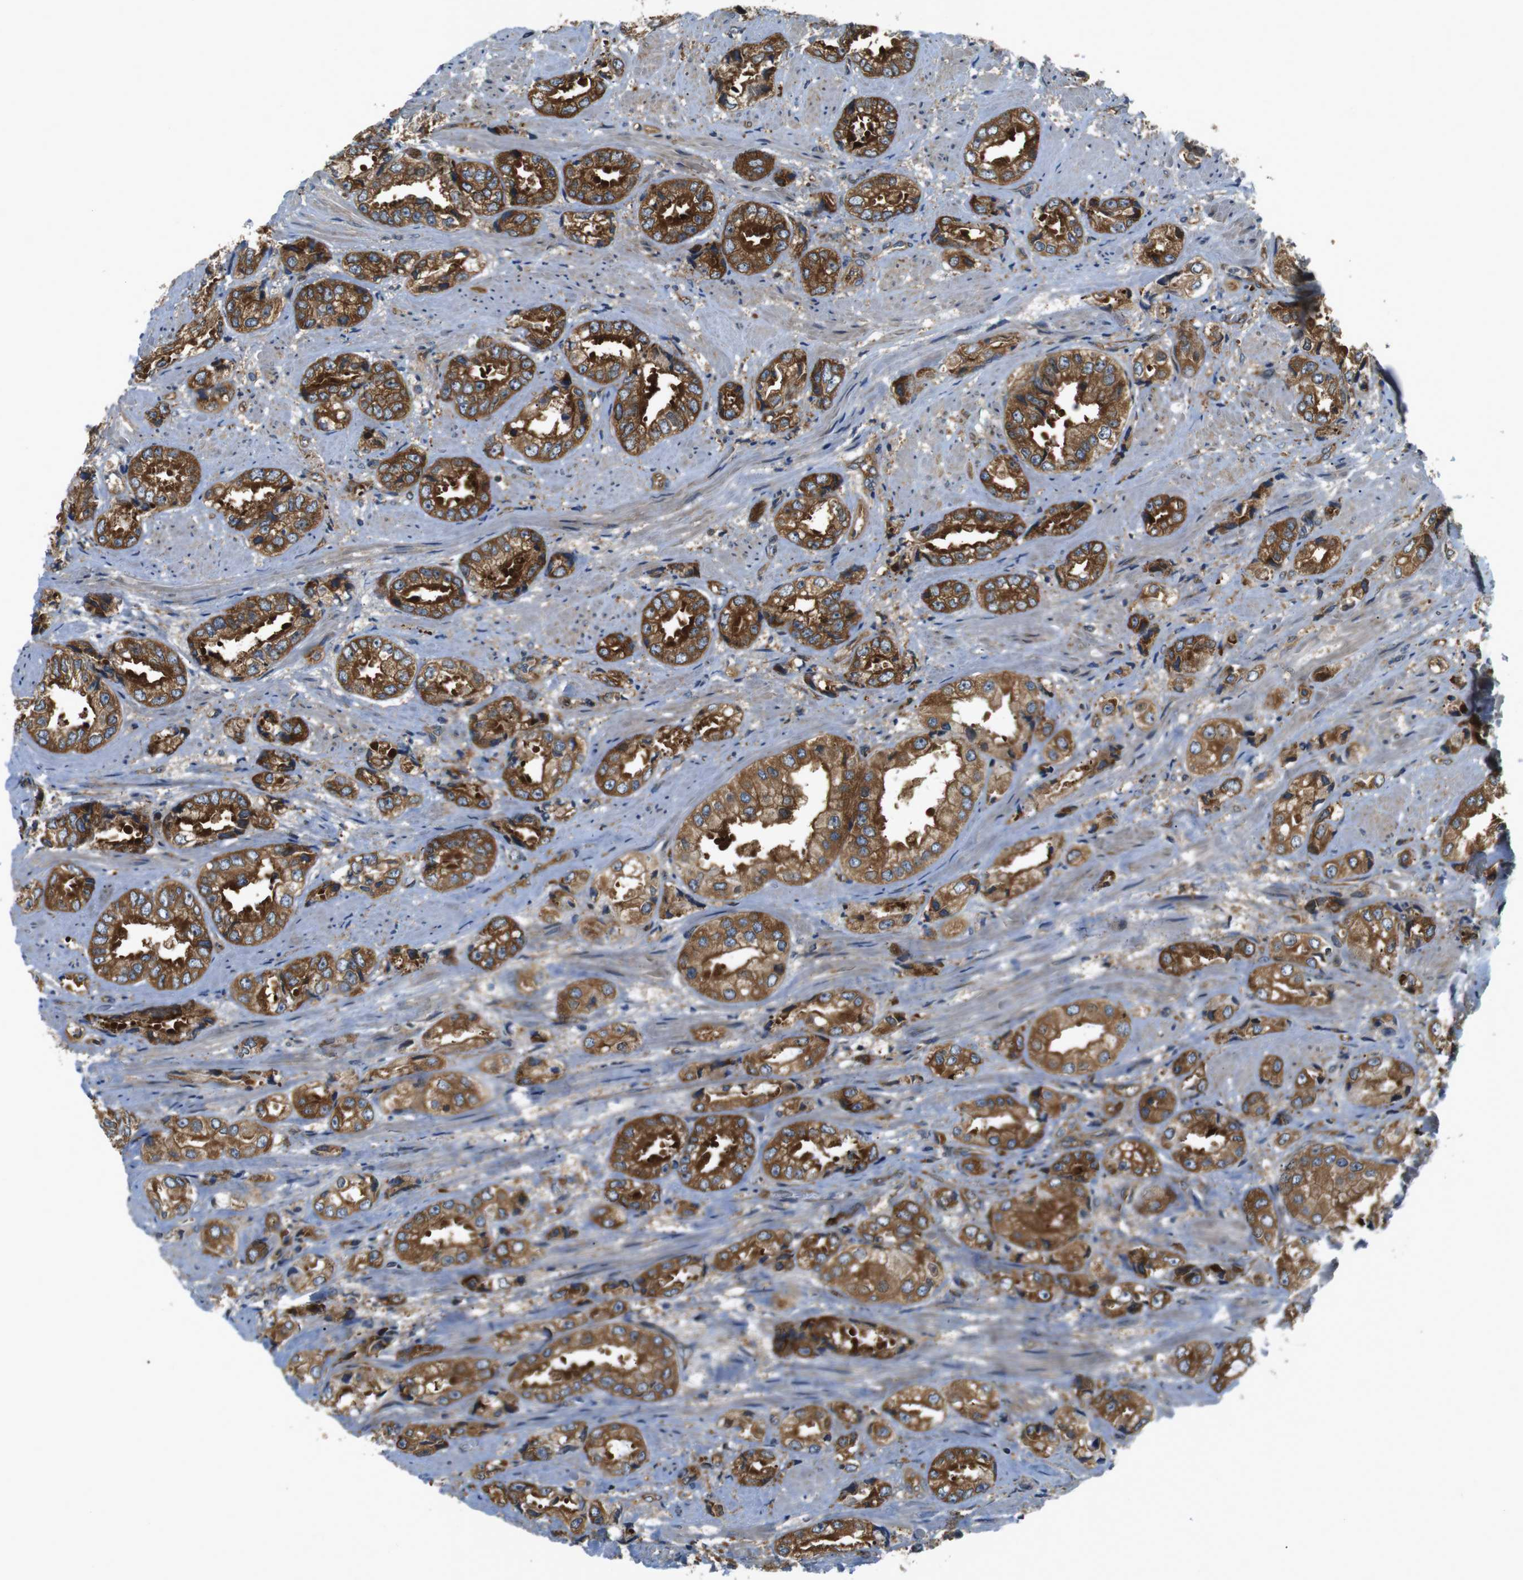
{"staining": {"intensity": "strong", "quantity": ">75%", "location": "cytoplasmic/membranous"}, "tissue": "prostate cancer", "cell_type": "Tumor cells", "image_type": "cancer", "snomed": [{"axis": "morphology", "description": "Adenocarcinoma, High grade"}, {"axis": "topography", "description": "Prostate"}], "caption": "Prostate high-grade adenocarcinoma stained with IHC shows strong cytoplasmic/membranous staining in approximately >75% of tumor cells.", "gene": "TSC1", "patient": {"sex": "male", "age": 61}}